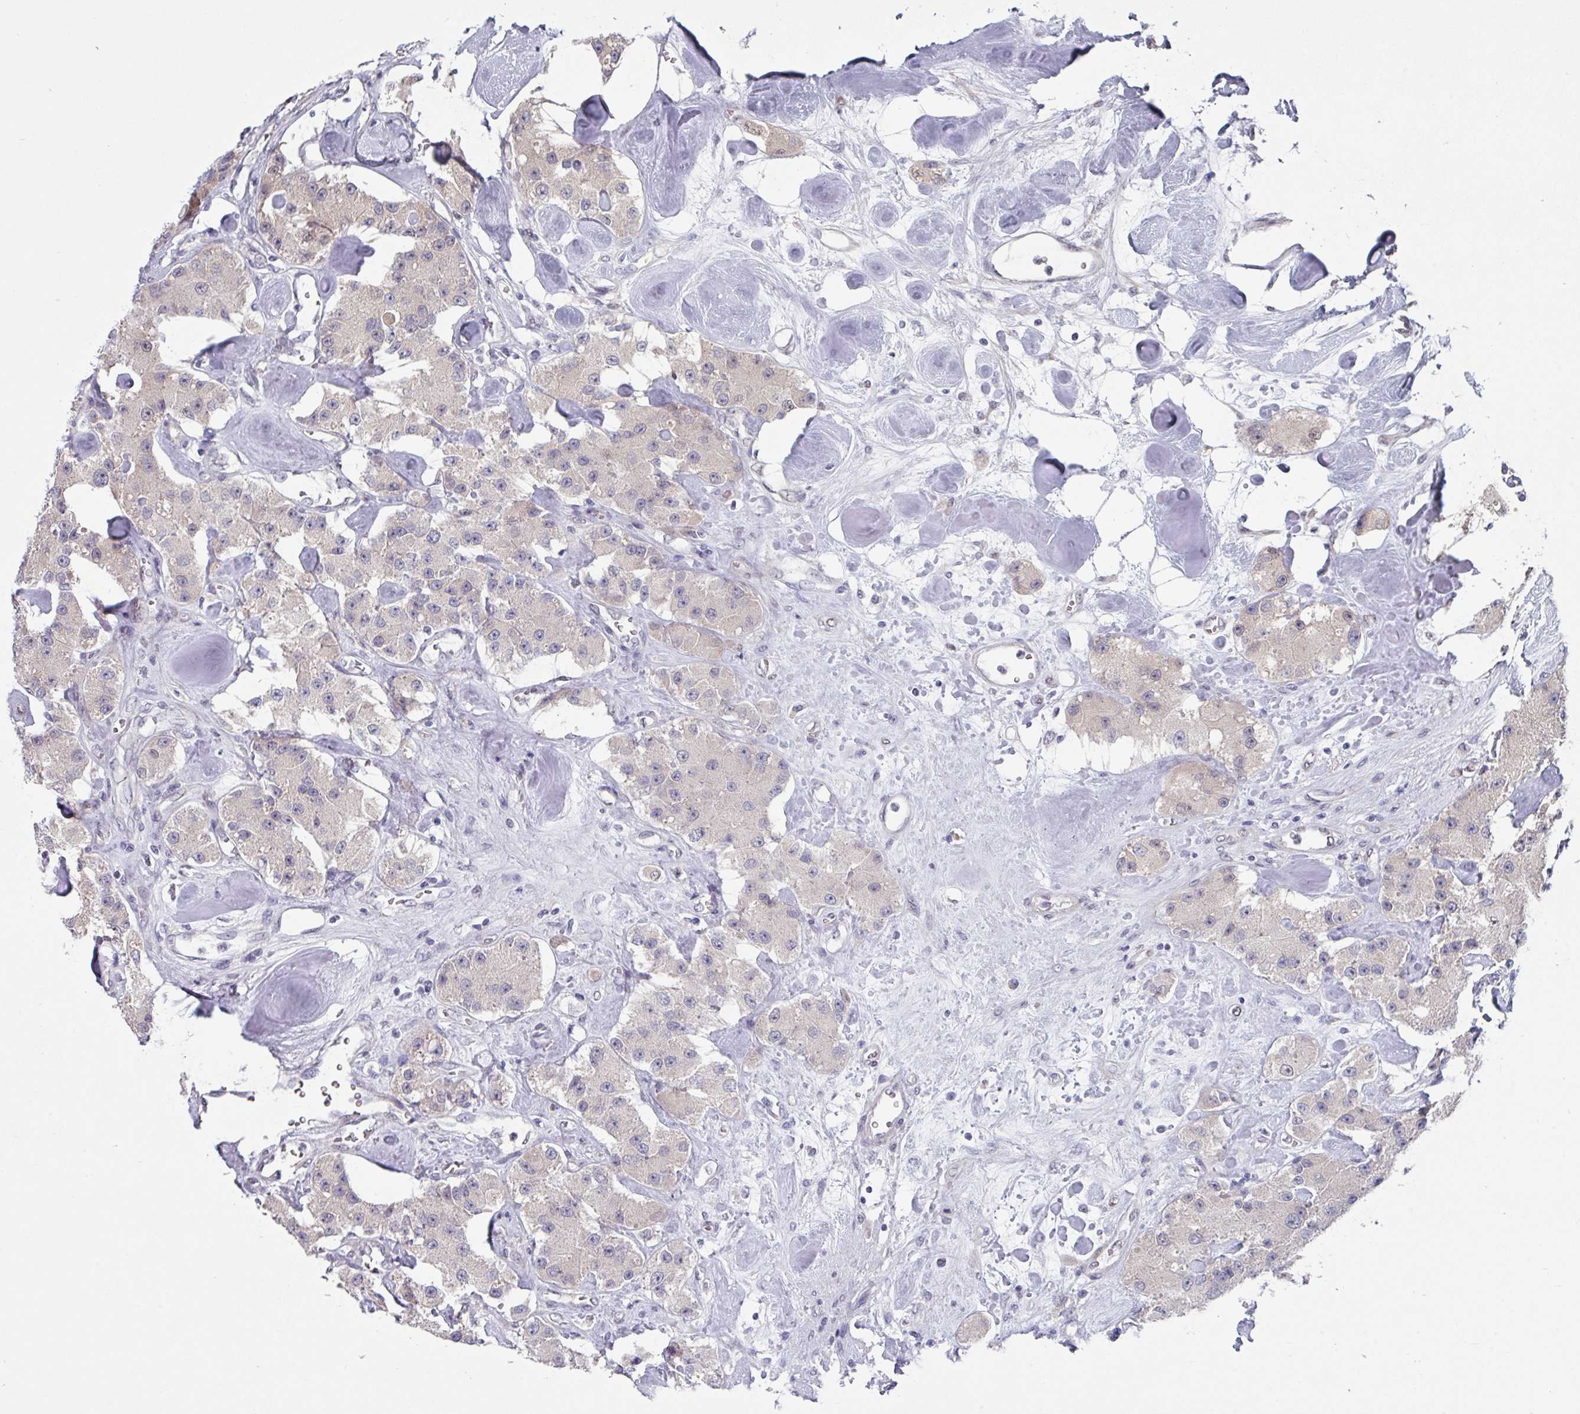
{"staining": {"intensity": "negative", "quantity": "none", "location": "none"}, "tissue": "carcinoid", "cell_type": "Tumor cells", "image_type": "cancer", "snomed": [{"axis": "morphology", "description": "Carcinoid, malignant, NOS"}, {"axis": "topography", "description": "Pancreas"}], "caption": "Tumor cells are negative for brown protein staining in carcinoid.", "gene": "TMED5", "patient": {"sex": "male", "age": 41}}